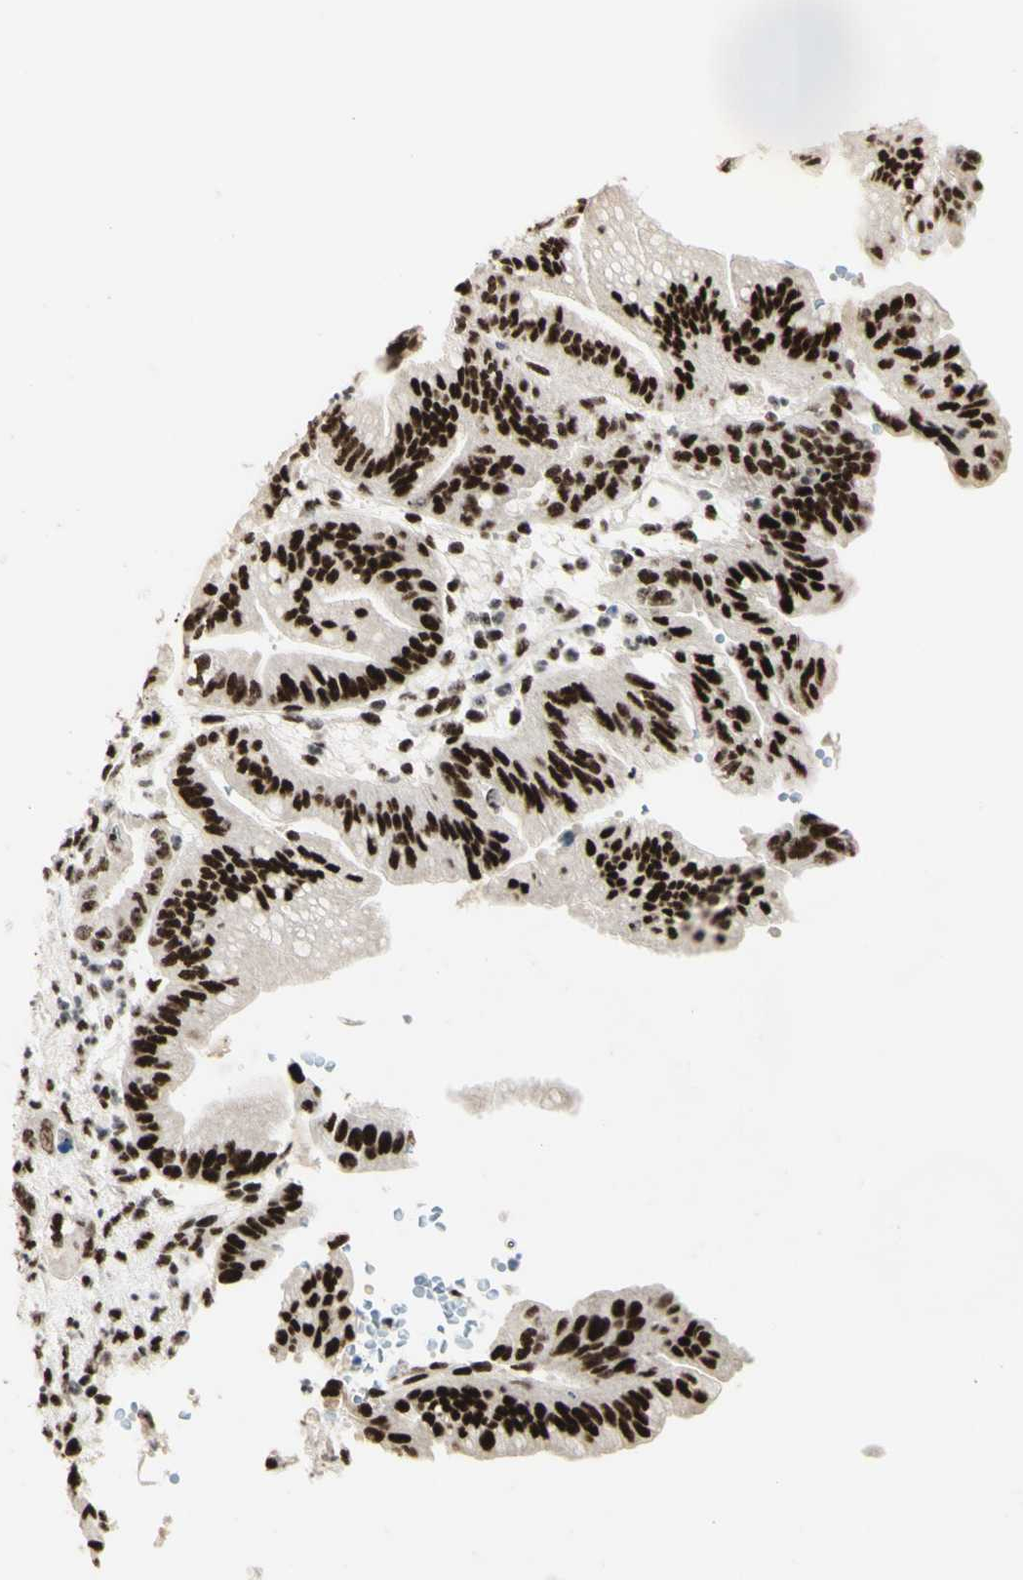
{"staining": {"intensity": "strong", "quantity": ">75%", "location": "nuclear"}, "tissue": "pancreatic cancer", "cell_type": "Tumor cells", "image_type": "cancer", "snomed": [{"axis": "morphology", "description": "Adenocarcinoma, NOS"}, {"axis": "topography", "description": "Pancreas"}], "caption": "IHC histopathology image of pancreatic cancer stained for a protein (brown), which exhibits high levels of strong nuclear positivity in about >75% of tumor cells.", "gene": "DHX9", "patient": {"sex": "male", "age": 70}}